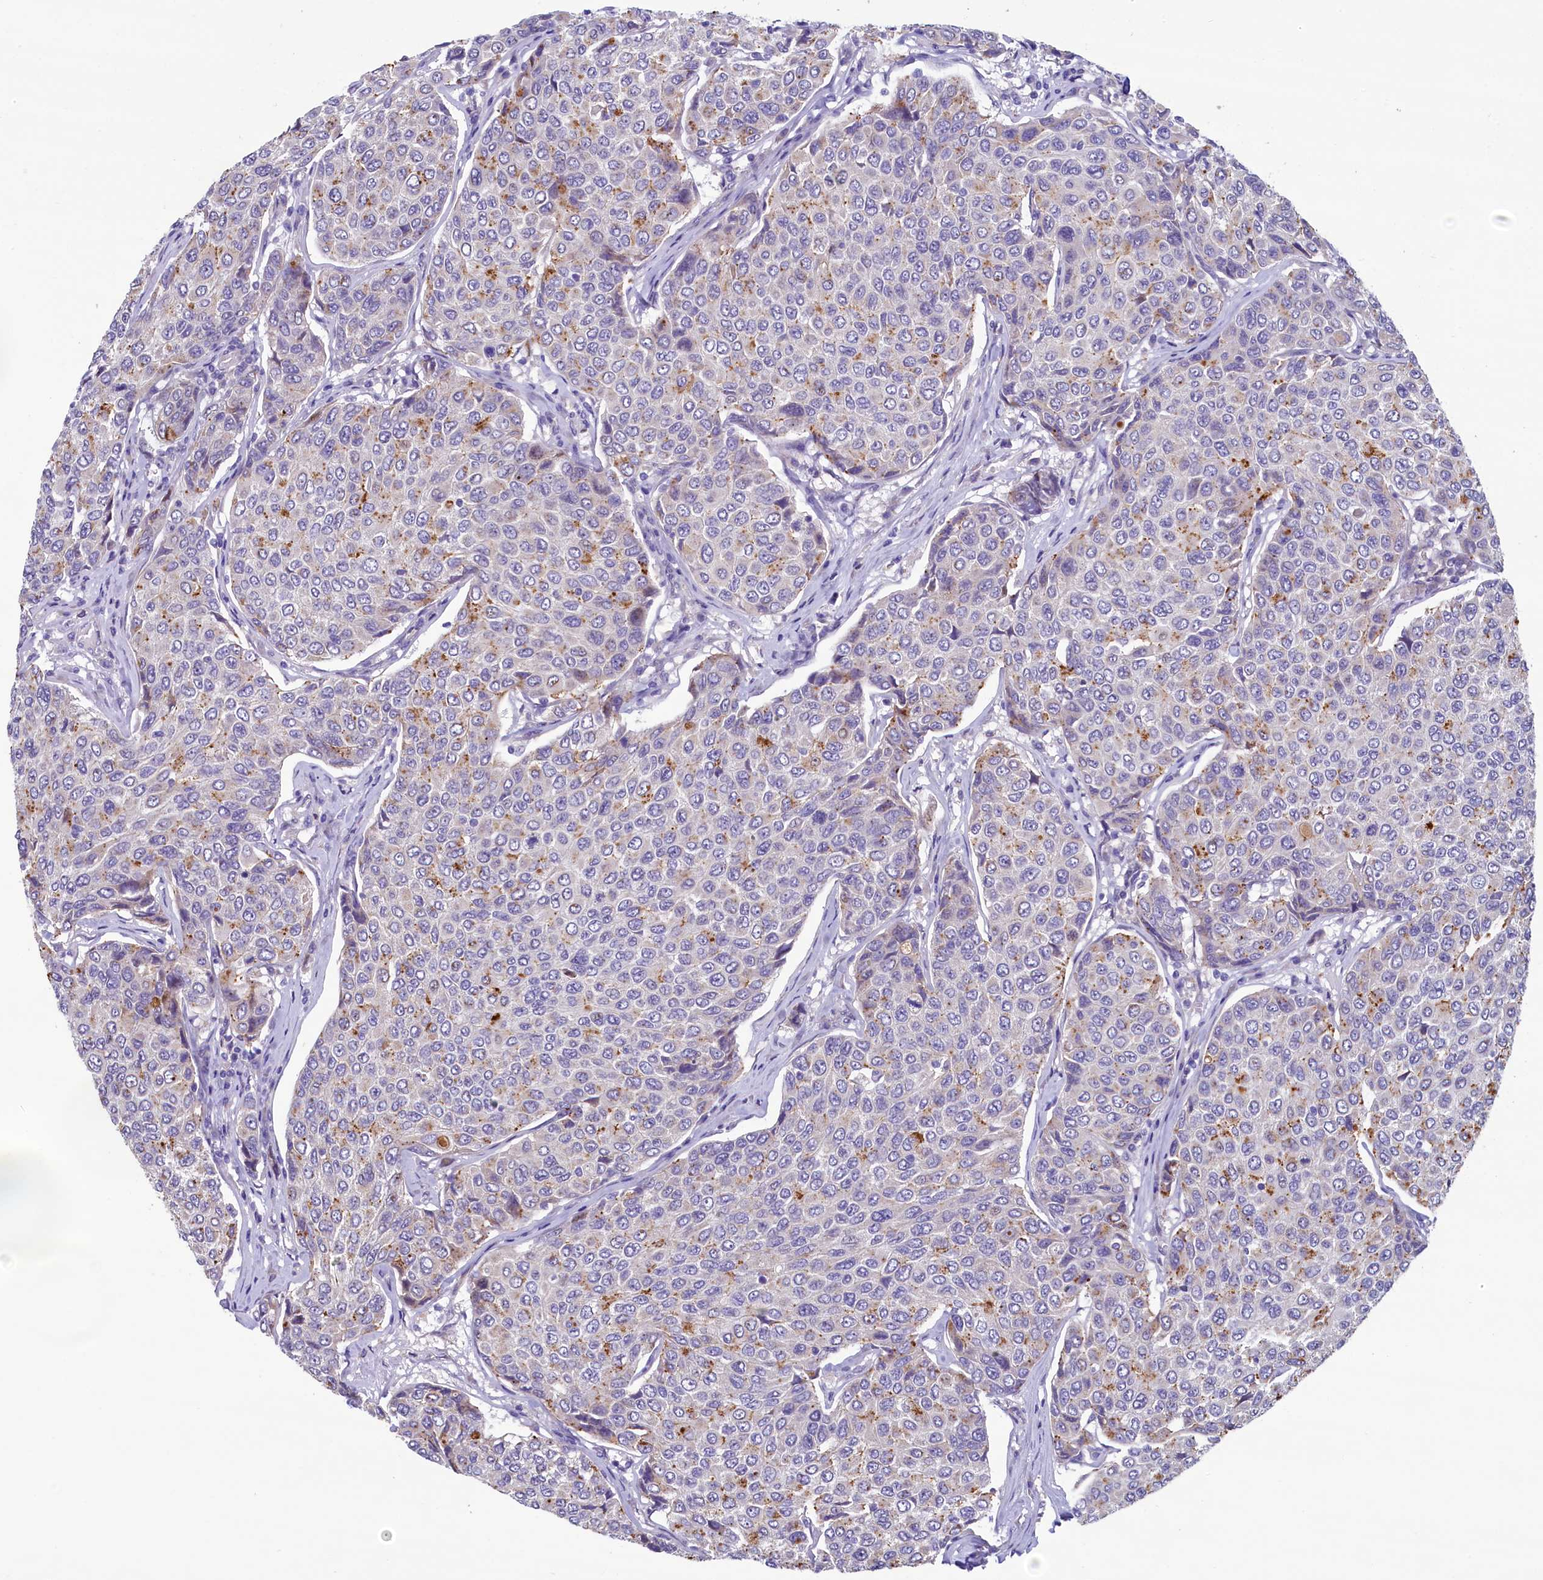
{"staining": {"intensity": "moderate", "quantity": "<25%", "location": "cytoplasmic/membranous"}, "tissue": "breast cancer", "cell_type": "Tumor cells", "image_type": "cancer", "snomed": [{"axis": "morphology", "description": "Duct carcinoma"}, {"axis": "topography", "description": "Breast"}], "caption": "DAB immunohistochemical staining of breast cancer (intraductal carcinoma) shows moderate cytoplasmic/membranous protein positivity in about <25% of tumor cells.", "gene": "KRBOX5", "patient": {"sex": "female", "age": 55}}